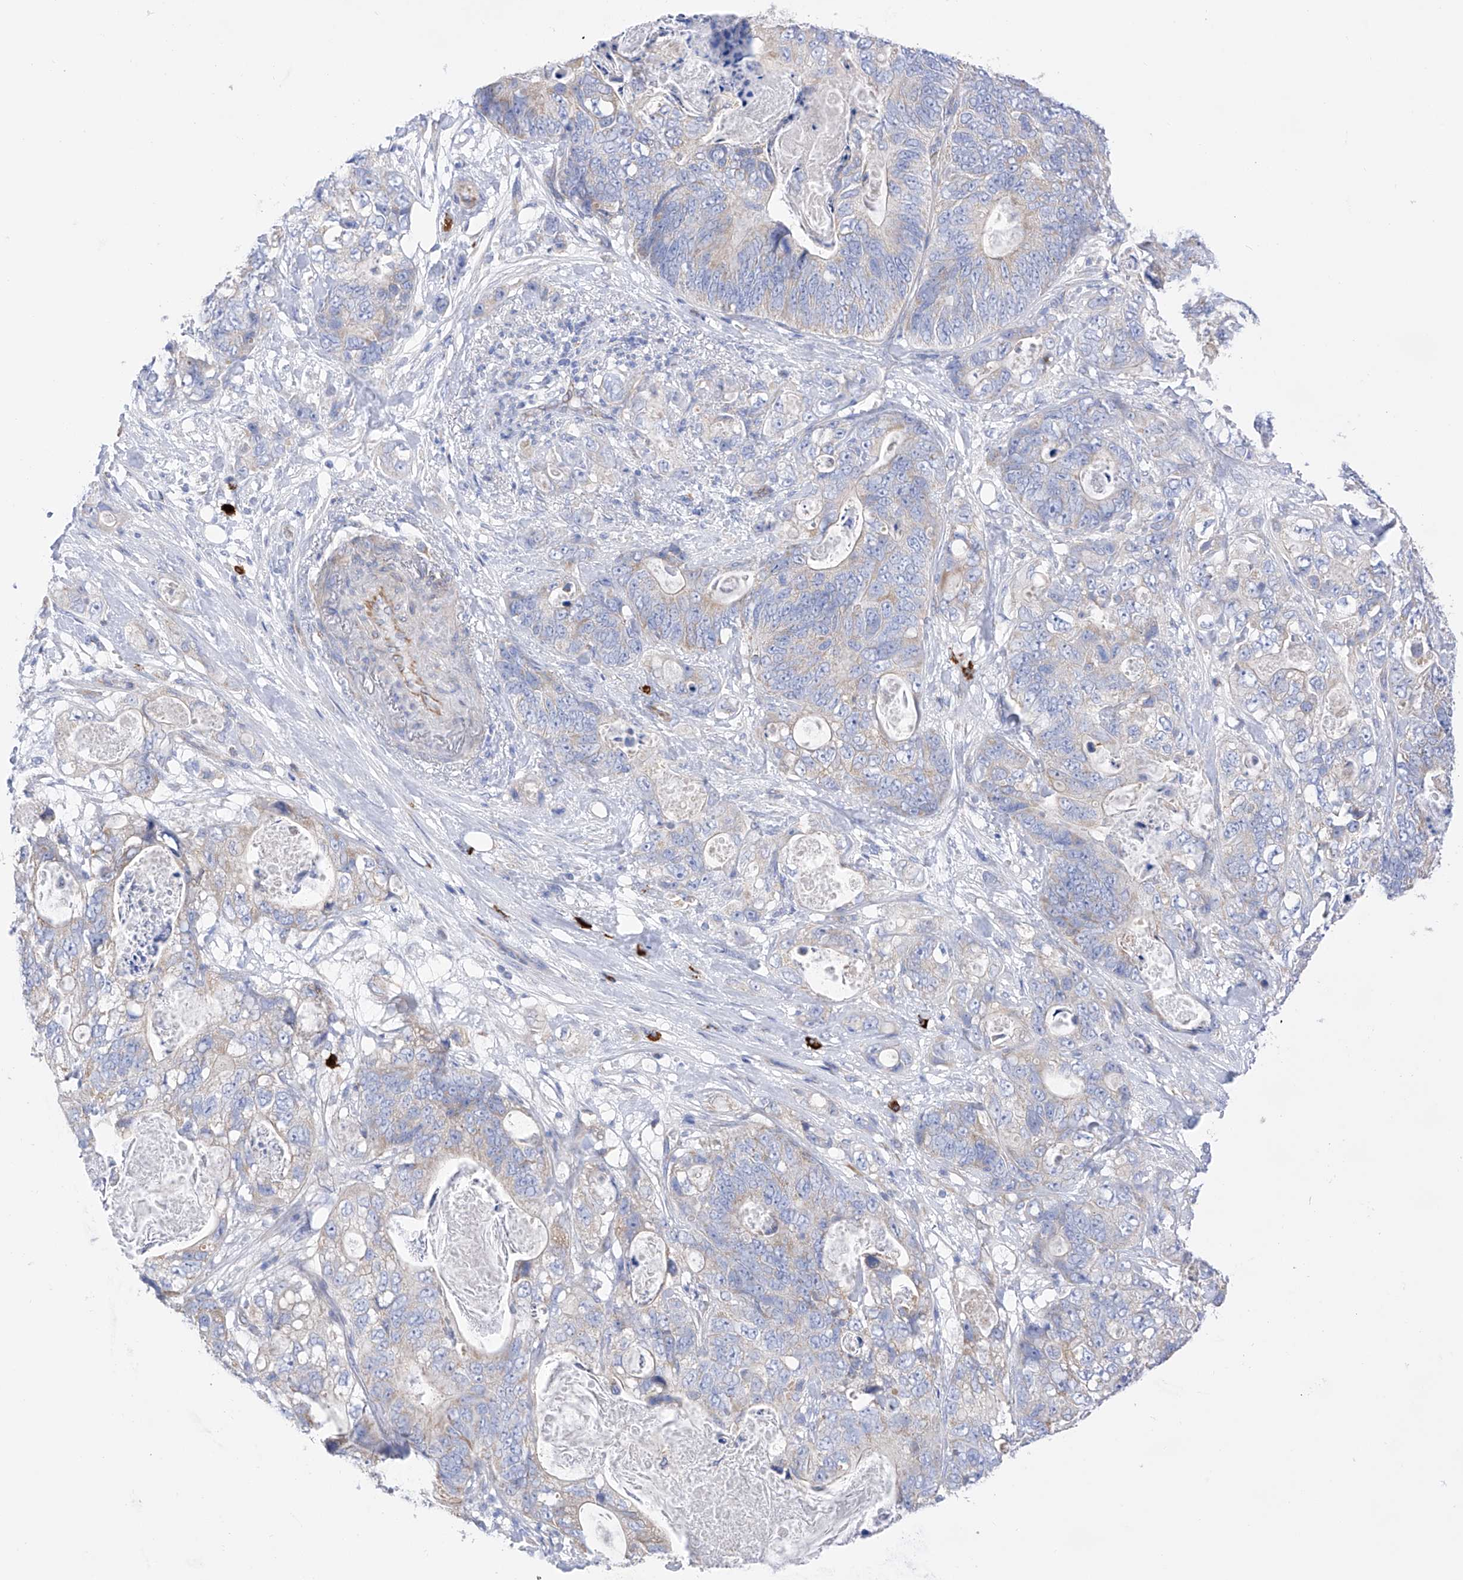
{"staining": {"intensity": "weak", "quantity": "<25%", "location": "cytoplasmic/membranous"}, "tissue": "stomach cancer", "cell_type": "Tumor cells", "image_type": "cancer", "snomed": [{"axis": "morphology", "description": "Normal tissue, NOS"}, {"axis": "morphology", "description": "Adenocarcinoma, NOS"}, {"axis": "topography", "description": "Stomach"}], "caption": "DAB (3,3'-diaminobenzidine) immunohistochemical staining of stomach cancer displays no significant expression in tumor cells.", "gene": "FLG", "patient": {"sex": "female", "age": 89}}